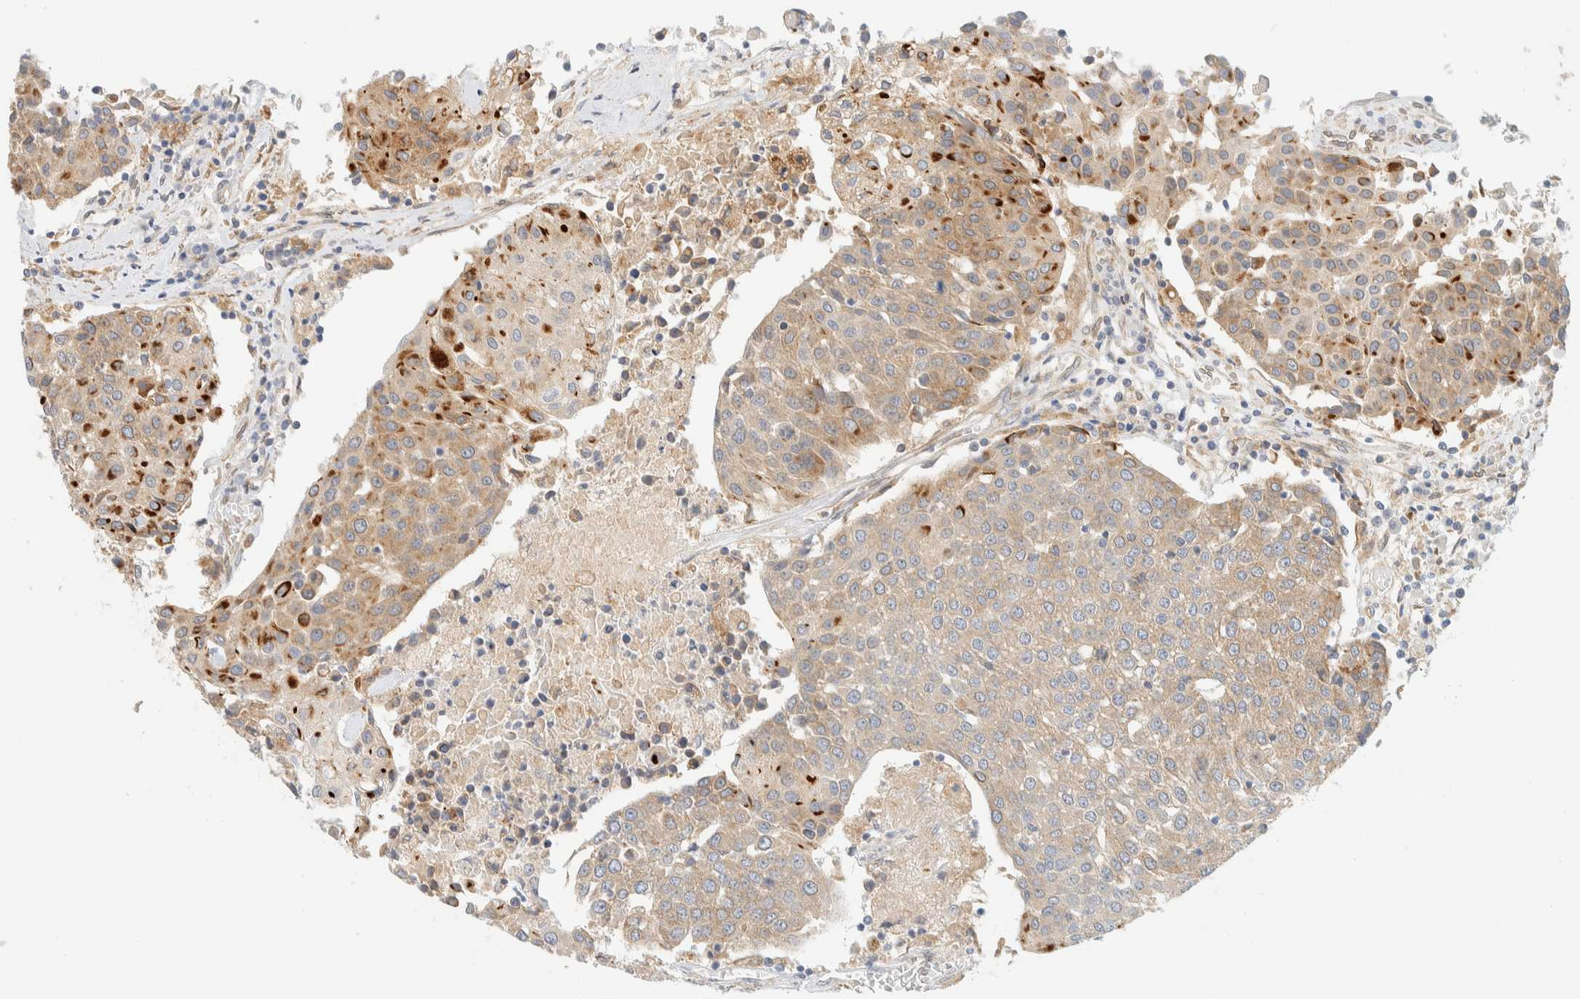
{"staining": {"intensity": "weak", "quantity": ">75%", "location": "cytoplasmic/membranous"}, "tissue": "urothelial cancer", "cell_type": "Tumor cells", "image_type": "cancer", "snomed": [{"axis": "morphology", "description": "Urothelial carcinoma, High grade"}, {"axis": "topography", "description": "Urinary bladder"}], "caption": "Human high-grade urothelial carcinoma stained with a brown dye reveals weak cytoplasmic/membranous positive positivity in about >75% of tumor cells.", "gene": "NT5C", "patient": {"sex": "female", "age": 85}}